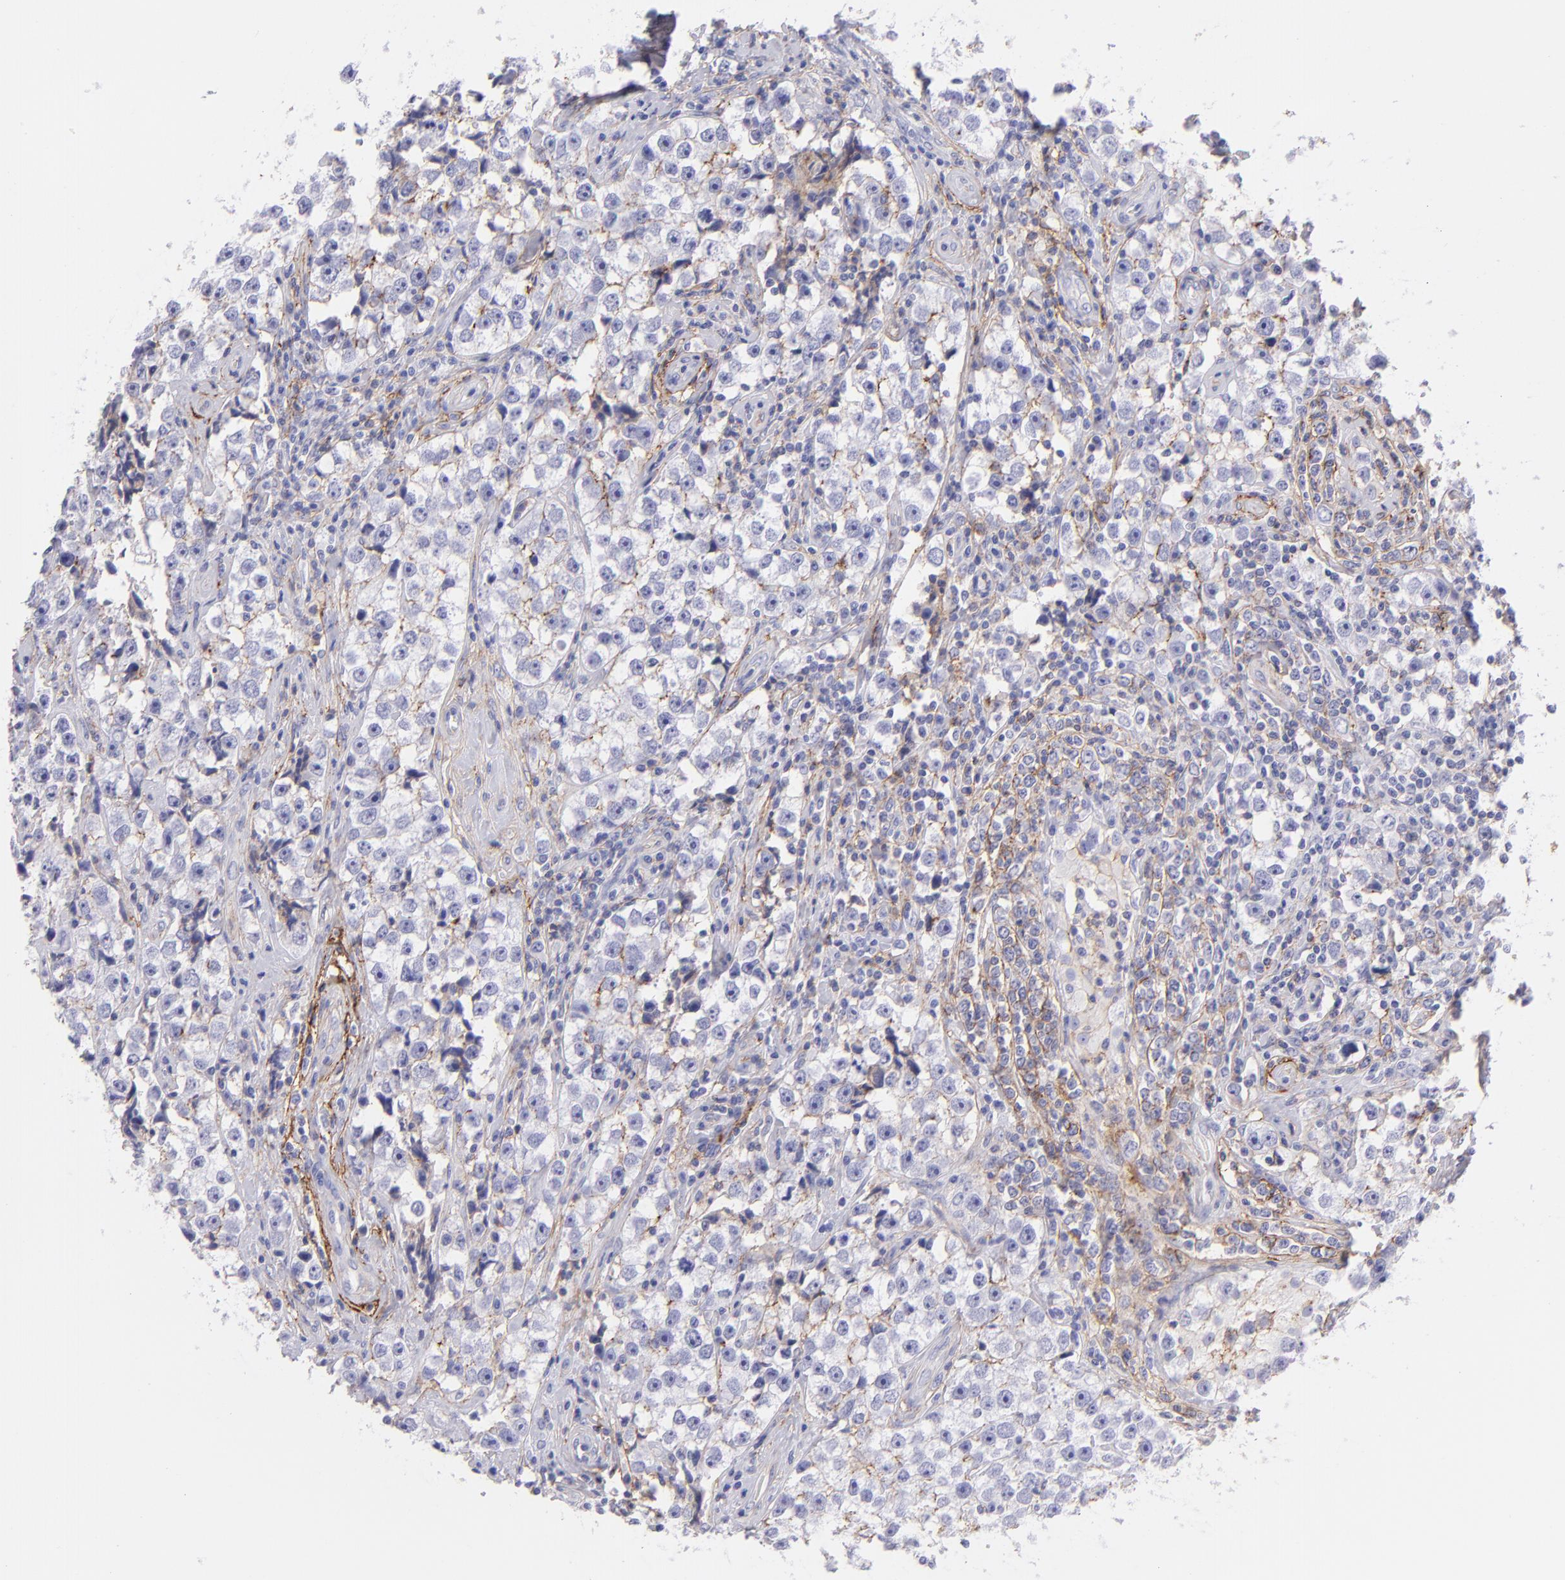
{"staining": {"intensity": "negative", "quantity": "none", "location": "none"}, "tissue": "testis cancer", "cell_type": "Tumor cells", "image_type": "cancer", "snomed": [{"axis": "morphology", "description": "Seminoma, NOS"}, {"axis": "topography", "description": "Testis"}], "caption": "DAB immunohistochemical staining of testis seminoma reveals no significant staining in tumor cells.", "gene": "CD81", "patient": {"sex": "male", "age": 32}}